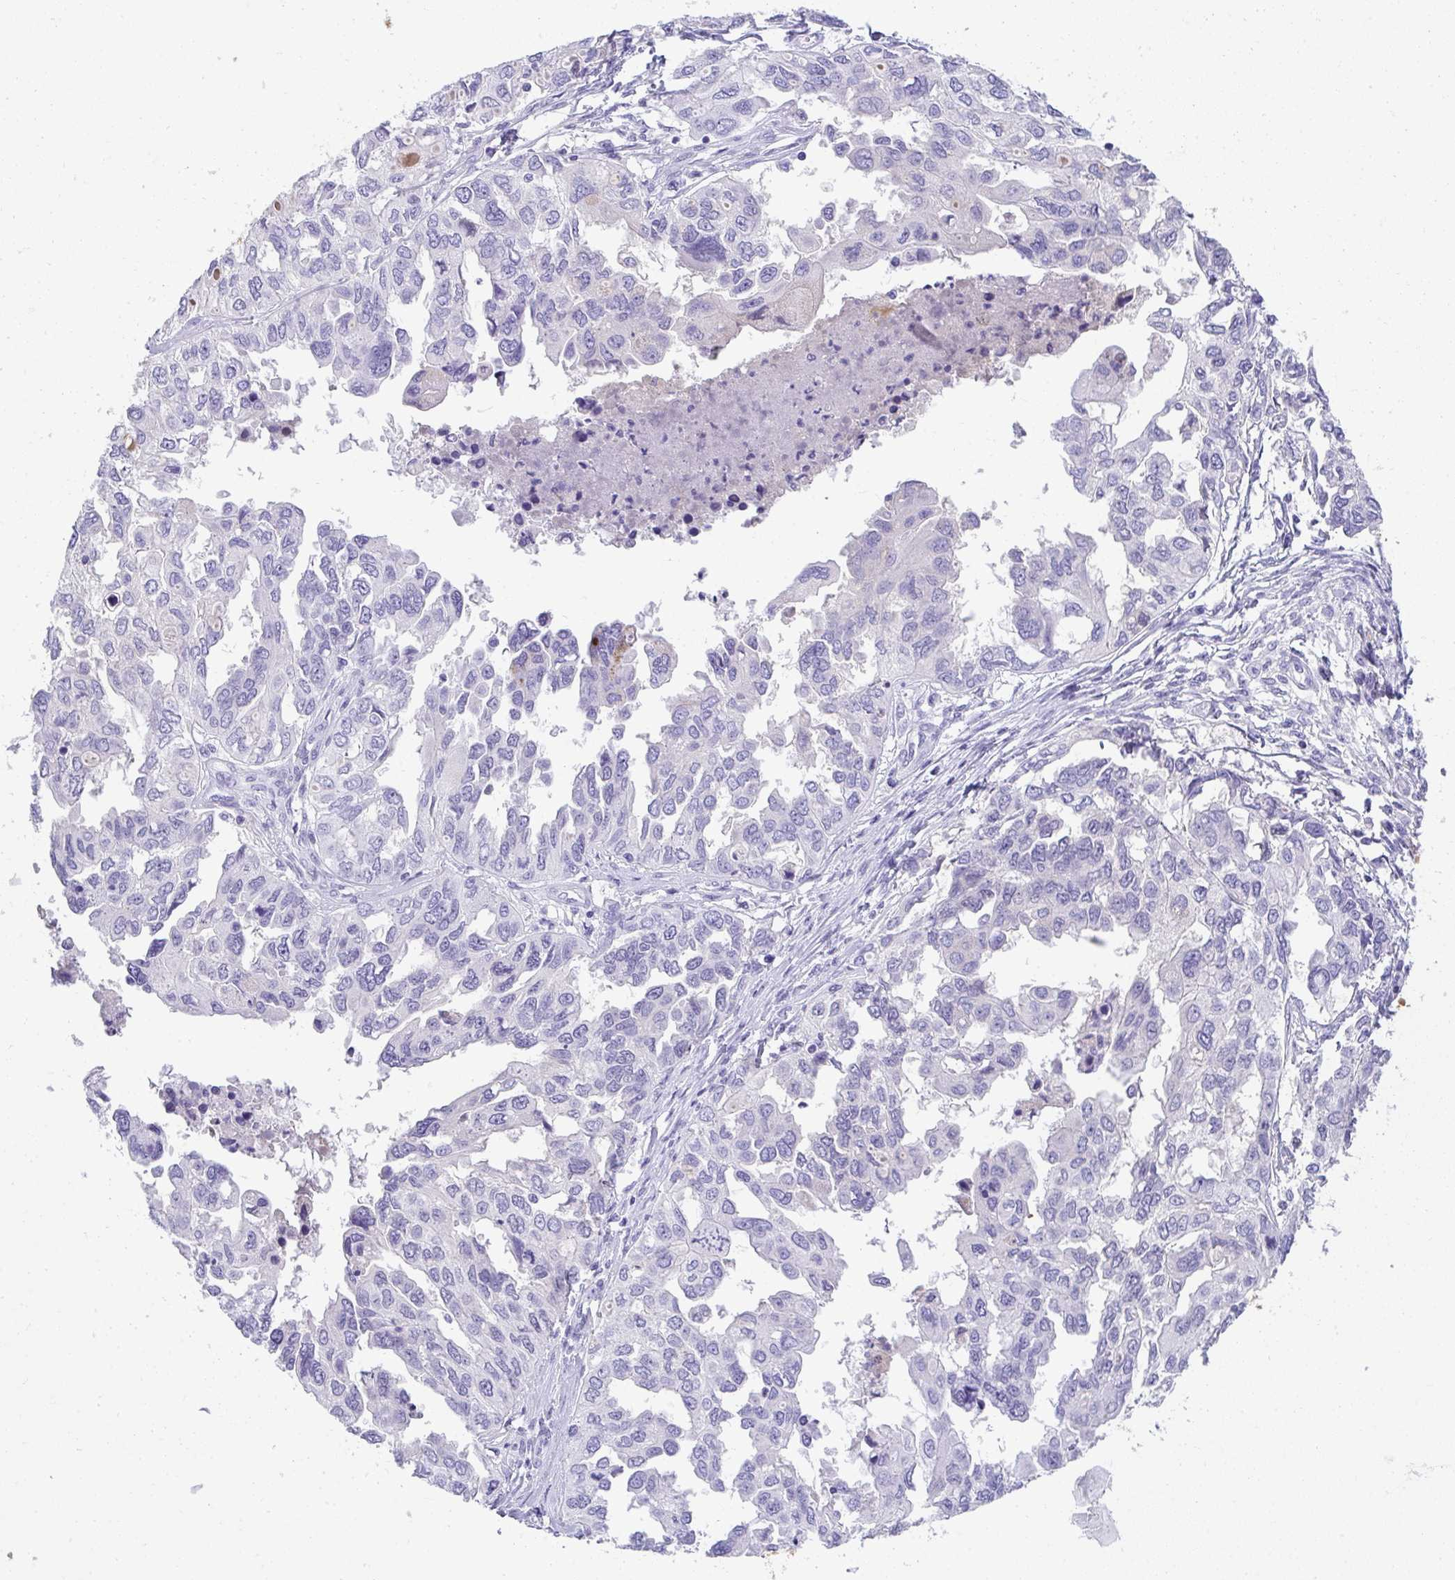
{"staining": {"intensity": "negative", "quantity": "none", "location": "none"}, "tissue": "ovarian cancer", "cell_type": "Tumor cells", "image_type": "cancer", "snomed": [{"axis": "morphology", "description": "Cystadenocarcinoma, serous, NOS"}, {"axis": "topography", "description": "Ovary"}], "caption": "There is no significant positivity in tumor cells of ovarian cancer.", "gene": "ZSWIM3", "patient": {"sex": "female", "age": 53}}